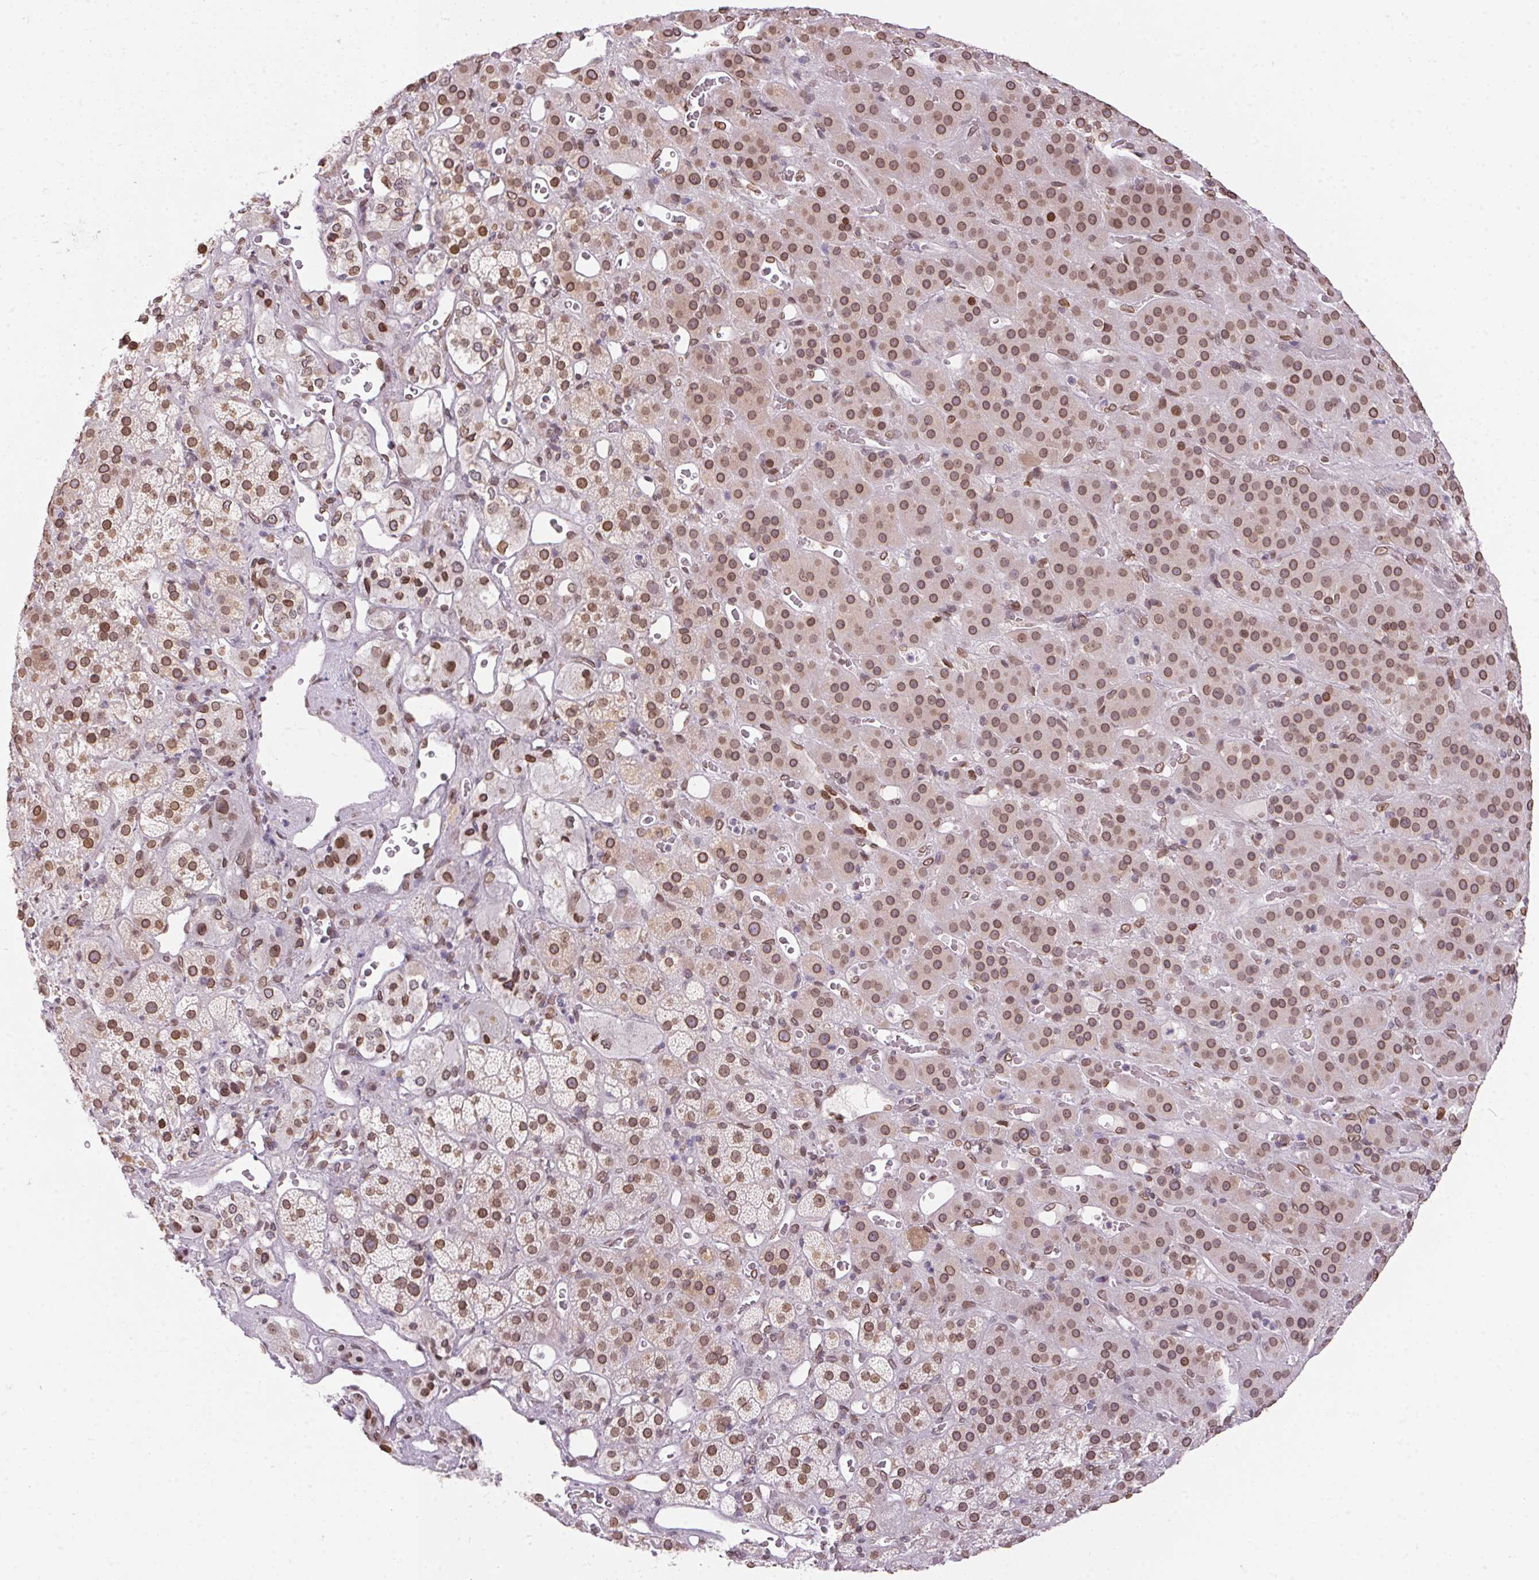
{"staining": {"intensity": "moderate", "quantity": ">75%", "location": "cytoplasmic/membranous,nuclear"}, "tissue": "adrenal gland", "cell_type": "Glandular cells", "image_type": "normal", "snomed": [{"axis": "morphology", "description": "Normal tissue, NOS"}, {"axis": "topography", "description": "Adrenal gland"}], "caption": "Immunohistochemical staining of normal adrenal gland displays >75% levels of moderate cytoplasmic/membranous,nuclear protein expression in about >75% of glandular cells.", "gene": "TMEM175", "patient": {"sex": "male", "age": 57}}